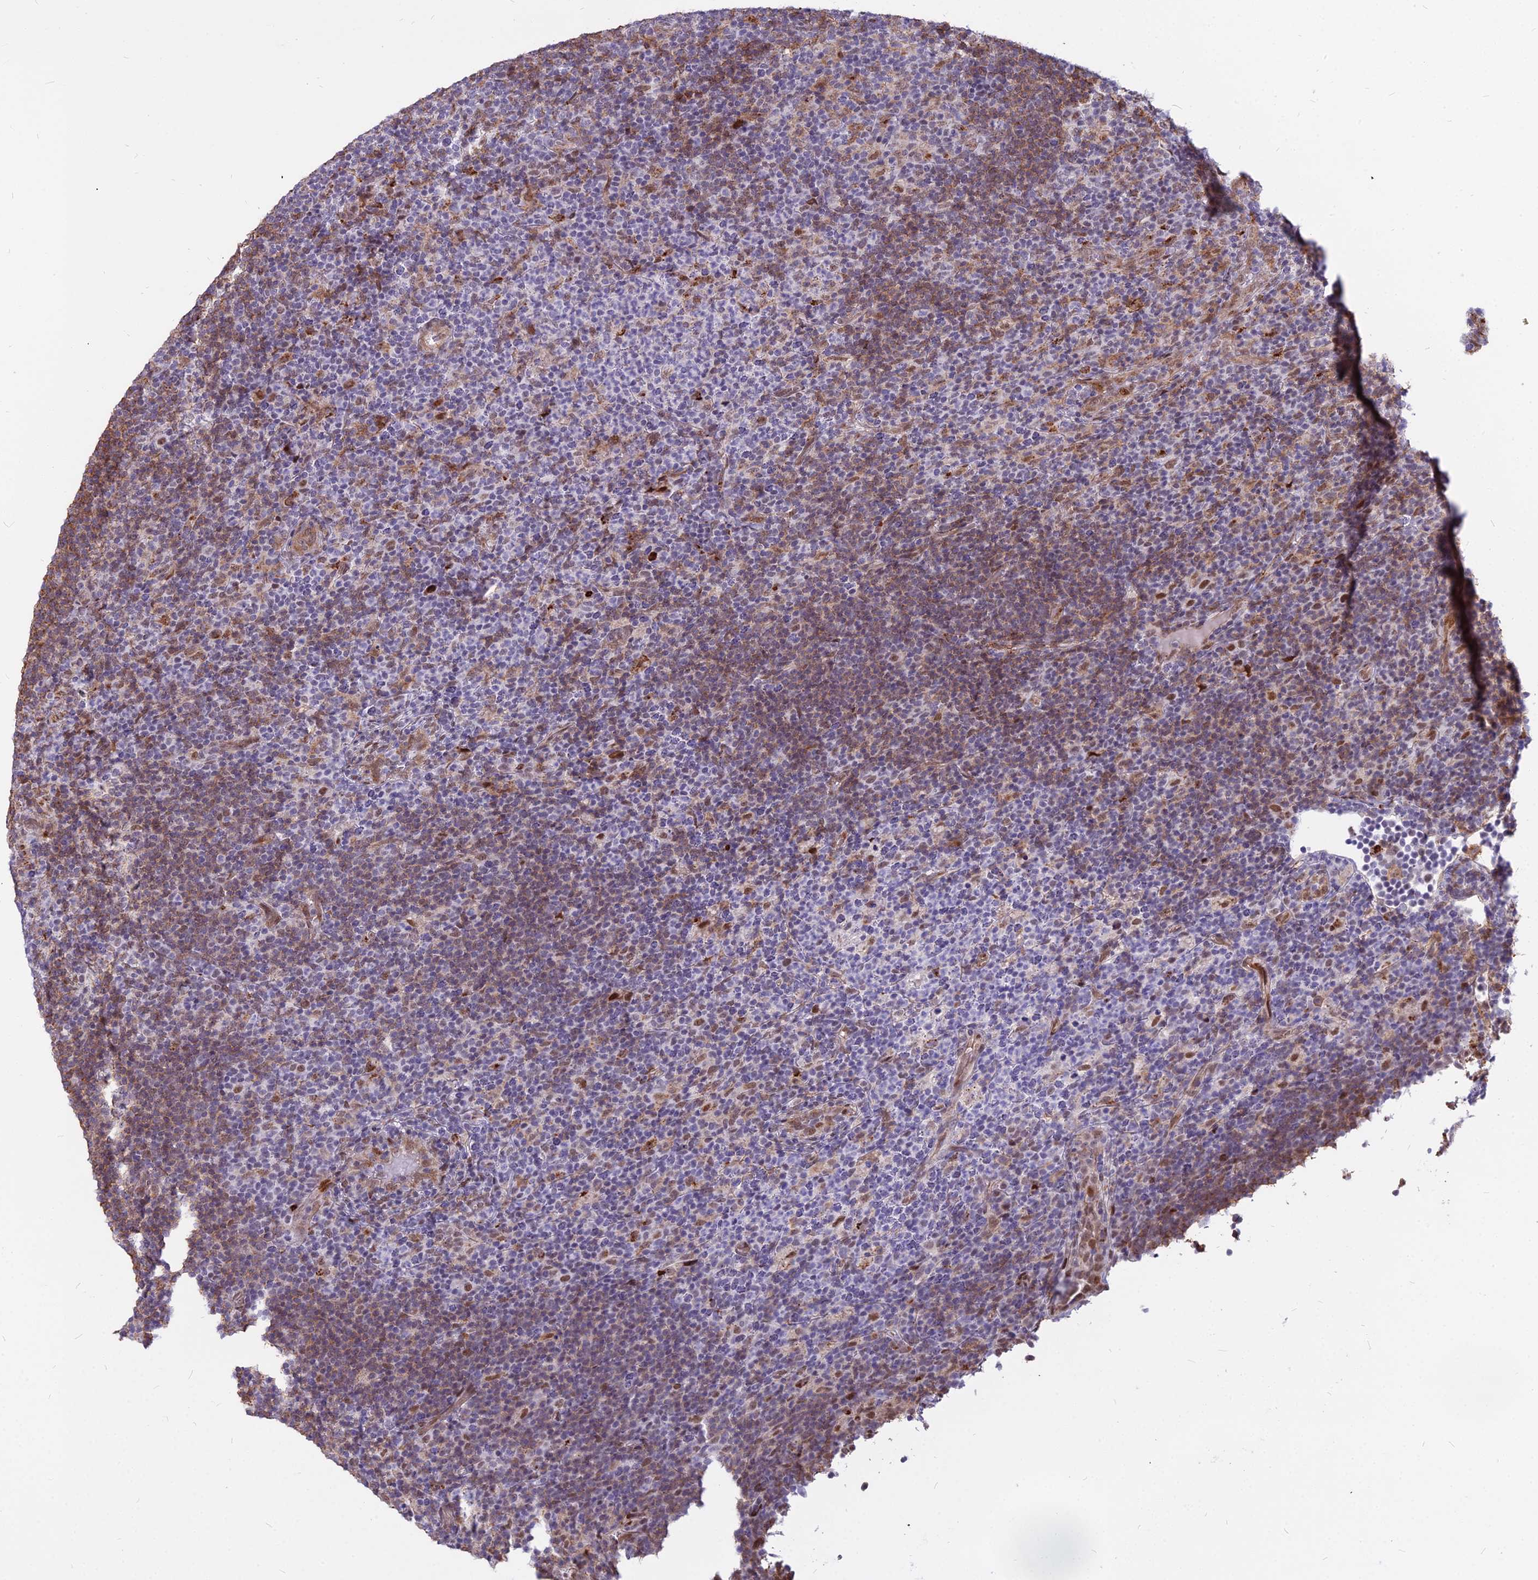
{"staining": {"intensity": "moderate", "quantity": ">75%", "location": "nuclear"}, "tissue": "lymphoma", "cell_type": "Tumor cells", "image_type": "cancer", "snomed": [{"axis": "morphology", "description": "Hodgkin's disease, NOS"}, {"axis": "topography", "description": "Lymph node"}], "caption": "Immunohistochemical staining of Hodgkin's disease displays moderate nuclear protein positivity in about >75% of tumor cells. The protein of interest is shown in brown color, while the nuclei are stained blue.", "gene": "ALG10", "patient": {"sex": "female", "age": 57}}